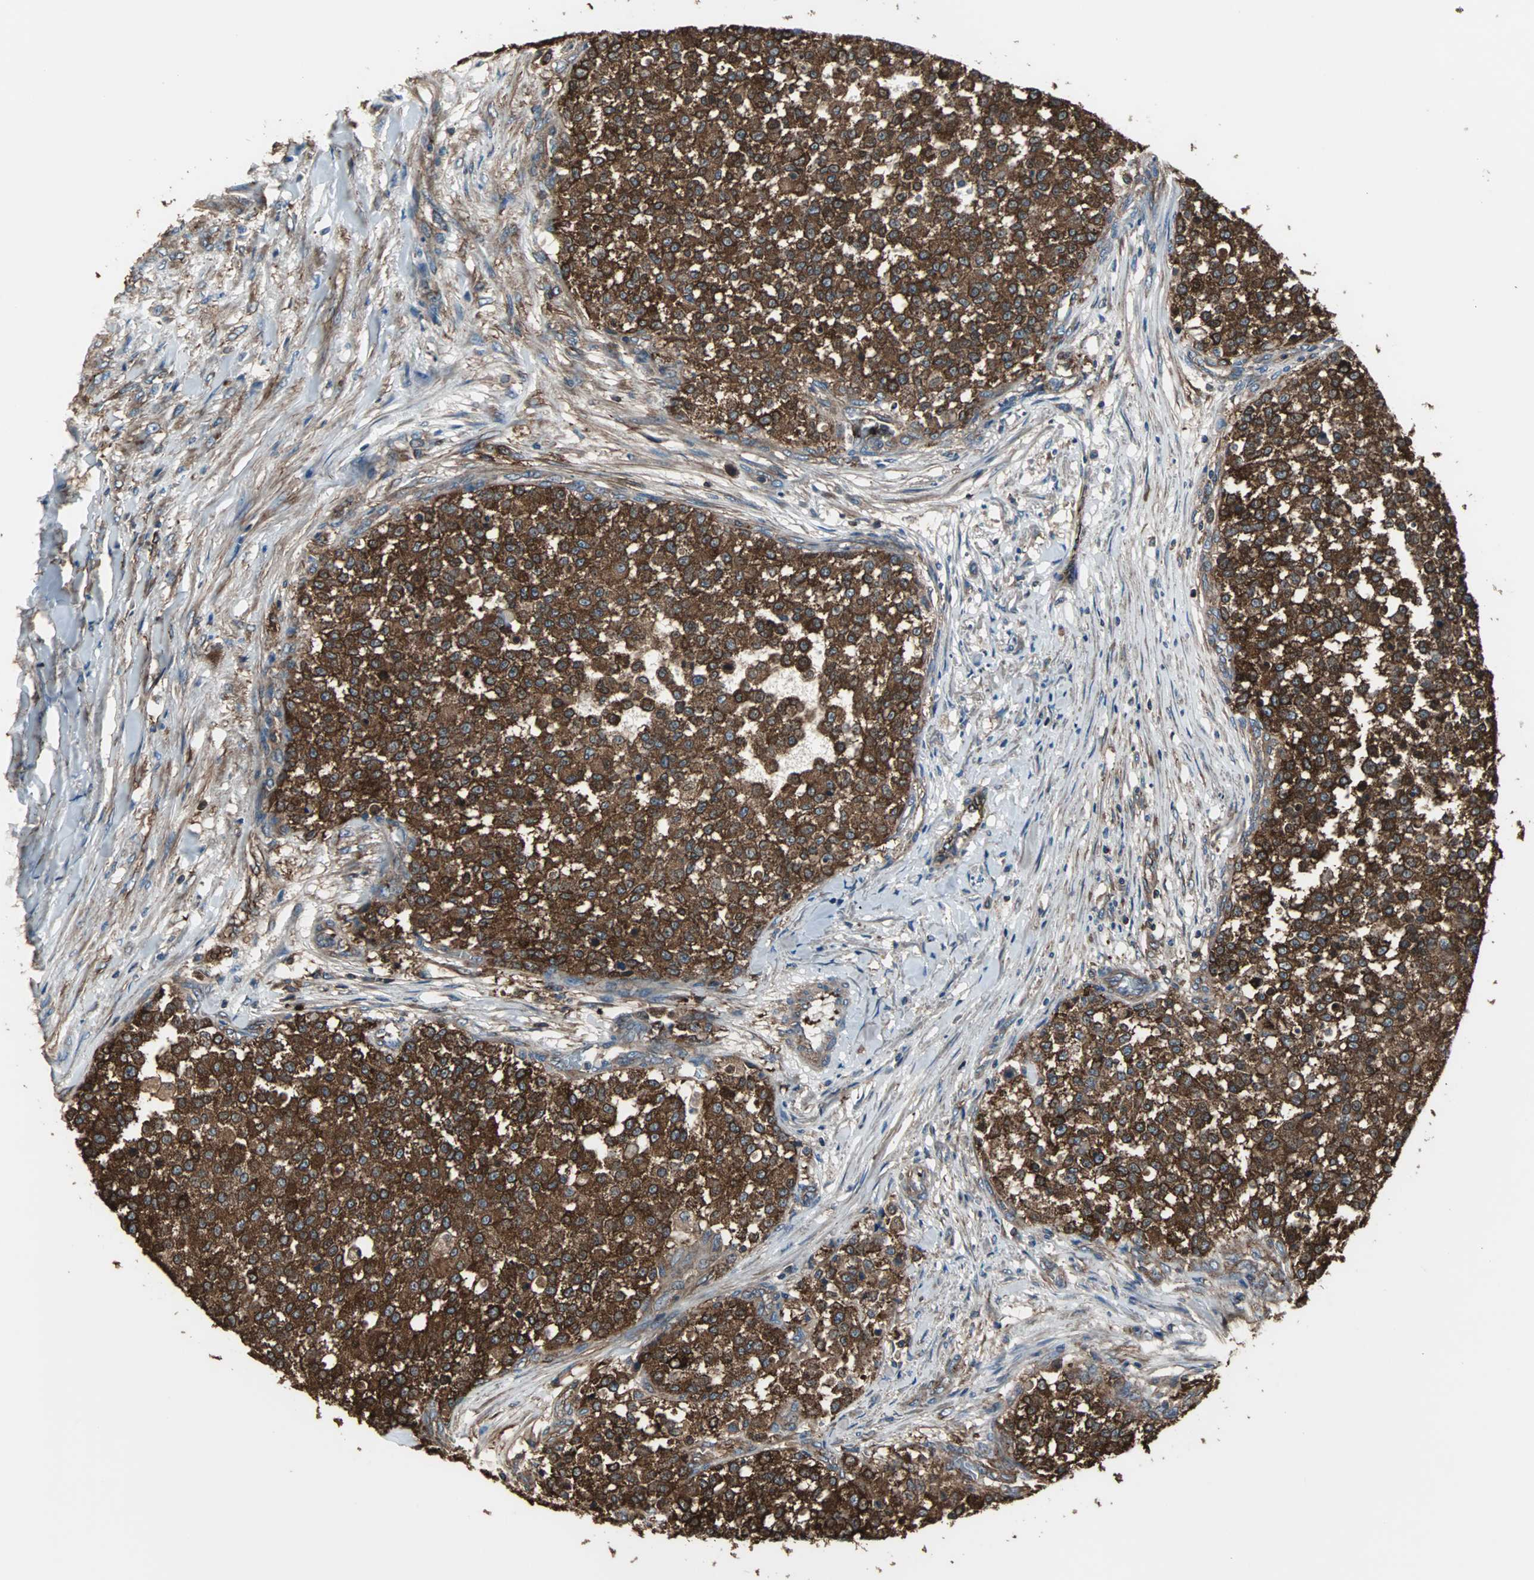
{"staining": {"intensity": "strong", "quantity": ">75%", "location": "cytoplasmic/membranous"}, "tissue": "testis cancer", "cell_type": "Tumor cells", "image_type": "cancer", "snomed": [{"axis": "morphology", "description": "Seminoma, NOS"}, {"axis": "topography", "description": "Testis"}], "caption": "Protein staining of testis cancer (seminoma) tissue shows strong cytoplasmic/membranous staining in about >75% of tumor cells.", "gene": "ACTN1", "patient": {"sex": "male", "age": 59}}